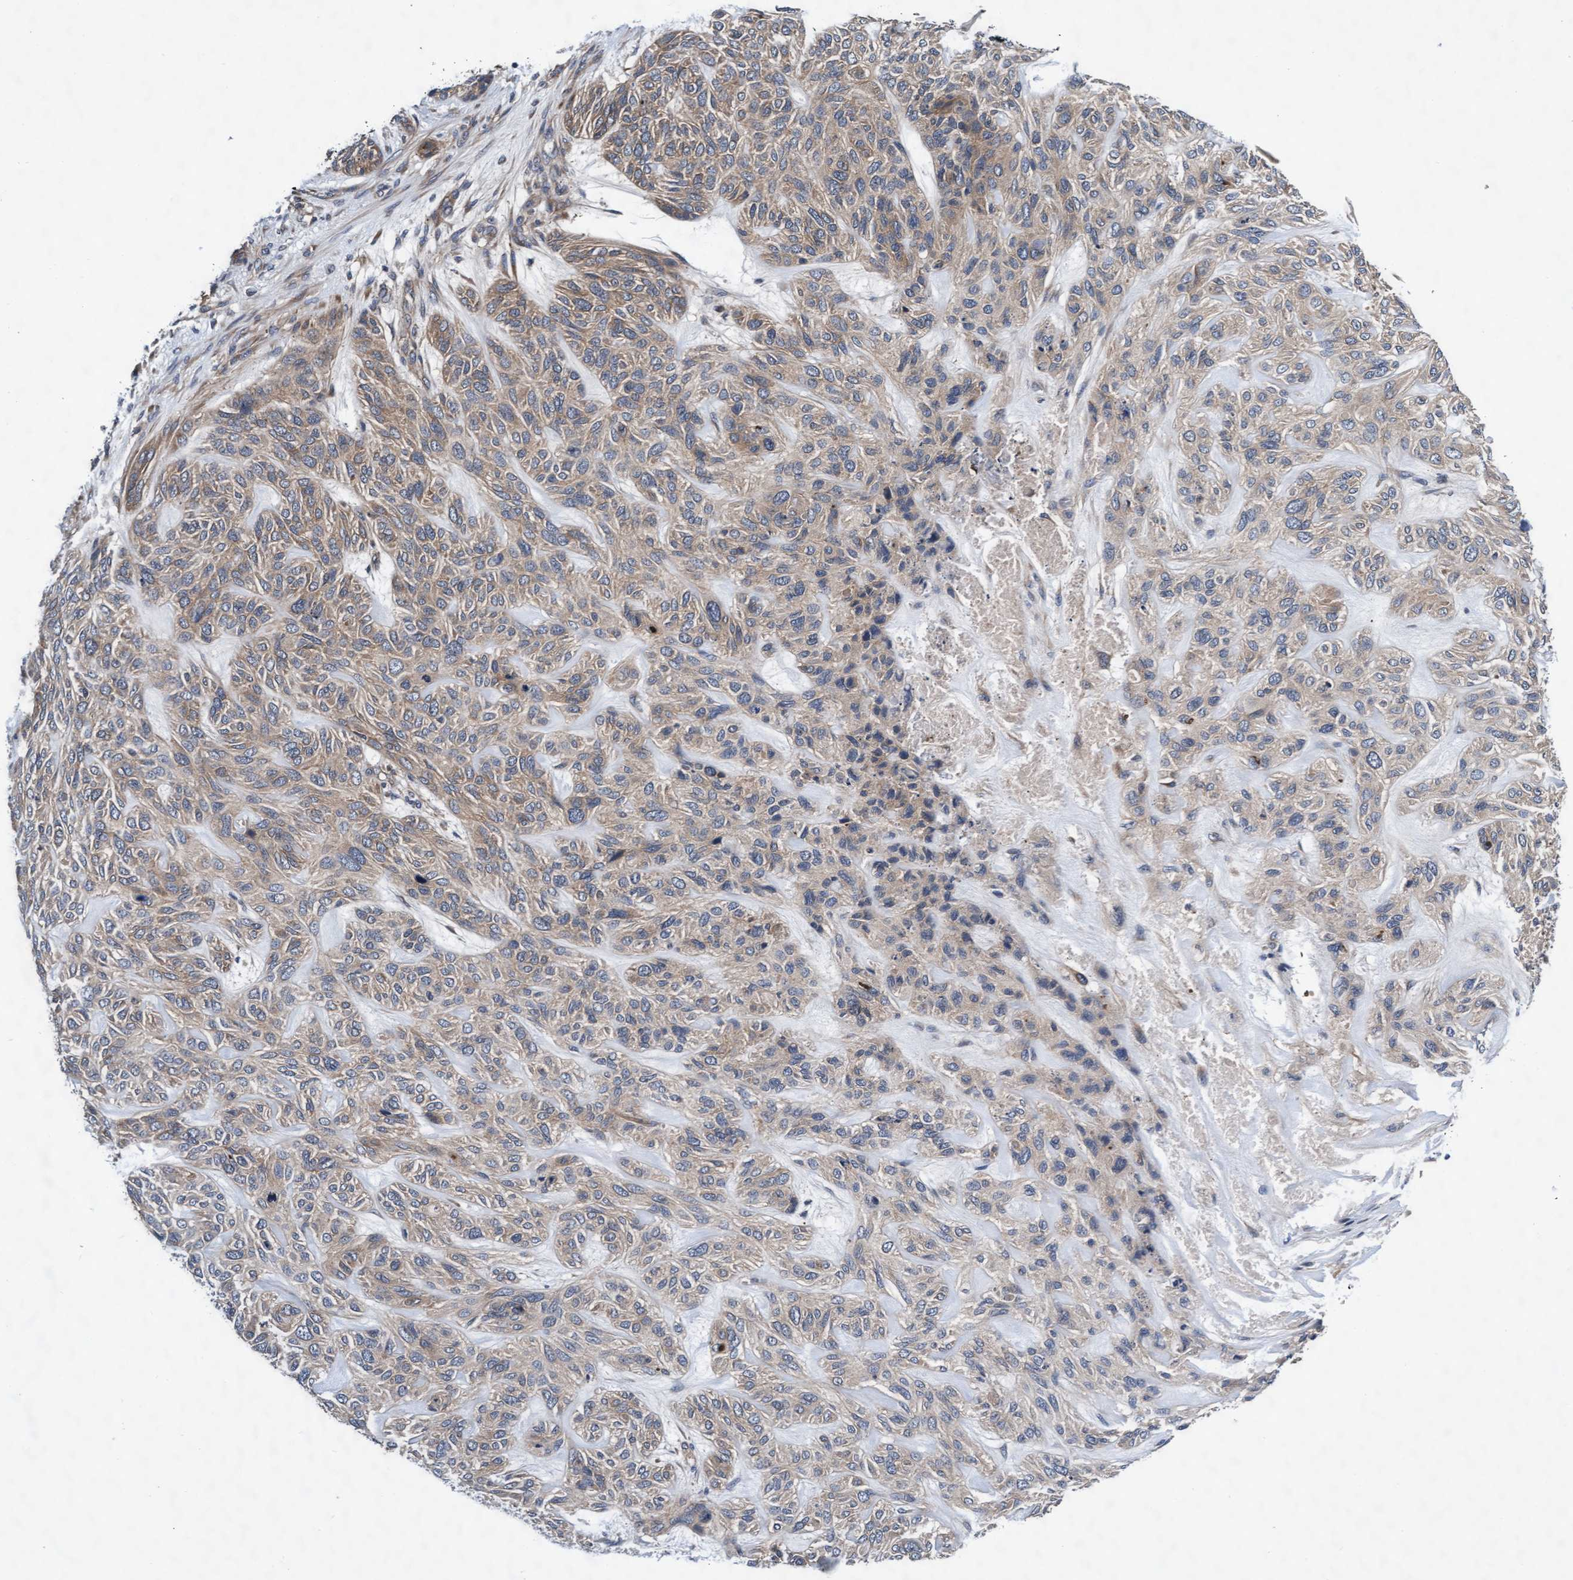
{"staining": {"intensity": "weak", "quantity": ">75%", "location": "cytoplasmic/membranous"}, "tissue": "skin cancer", "cell_type": "Tumor cells", "image_type": "cancer", "snomed": [{"axis": "morphology", "description": "Basal cell carcinoma"}, {"axis": "topography", "description": "Skin"}], "caption": "DAB immunohistochemical staining of skin cancer reveals weak cytoplasmic/membranous protein positivity in approximately >75% of tumor cells.", "gene": "EFCAB13", "patient": {"sex": "male", "age": 55}}